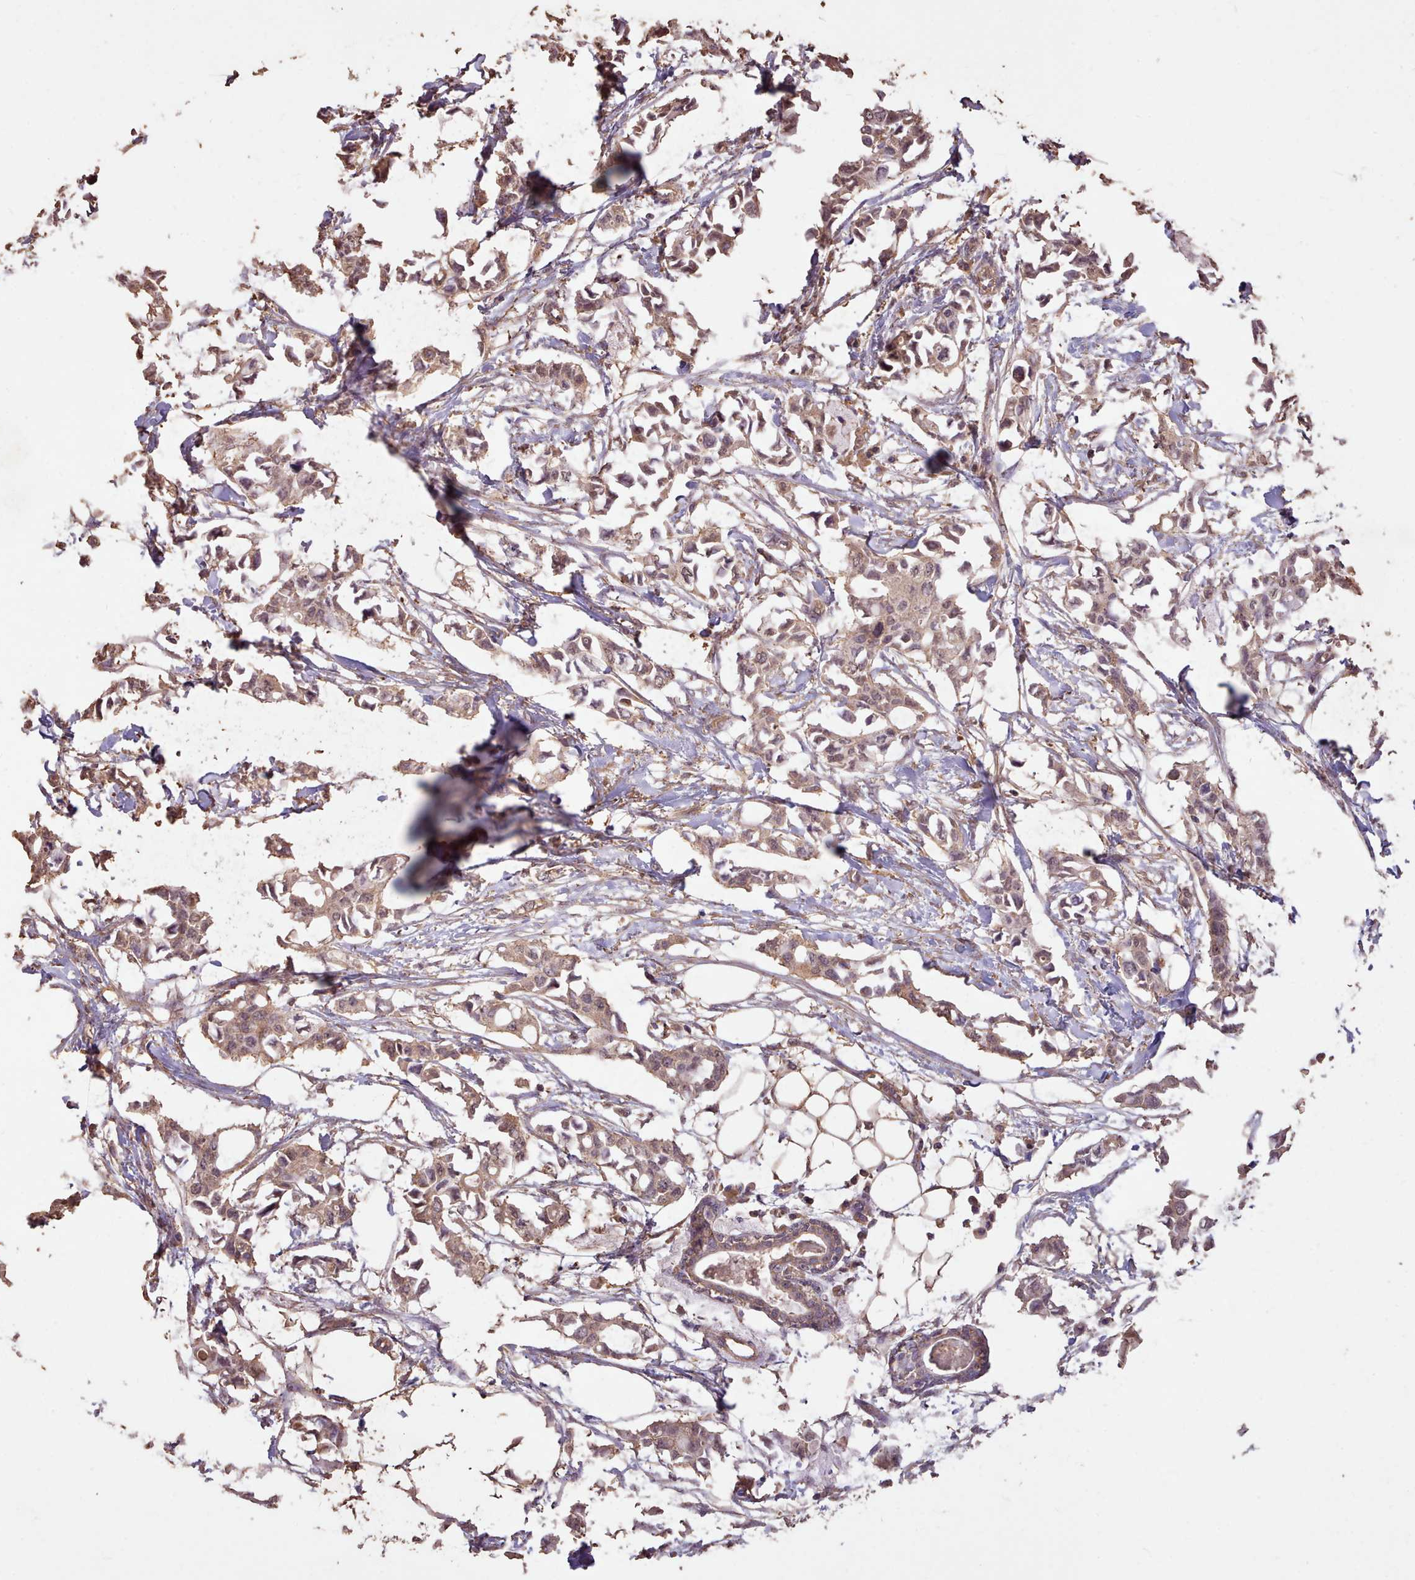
{"staining": {"intensity": "weak", "quantity": ">75%", "location": "cytoplasmic/membranous,nuclear"}, "tissue": "breast cancer", "cell_type": "Tumor cells", "image_type": "cancer", "snomed": [{"axis": "morphology", "description": "Duct carcinoma"}, {"axis": "topography", "description": "Breast"}], "caption": "Immunohistochemistry (IHC) of breast intraductal carcinoma displays low levels of weak cytoplasmic/membranous and nuclear staining in about >75% of tumor cells.", "gene": "ZNF607", "patient": {"sex": "female", "age": 41}}